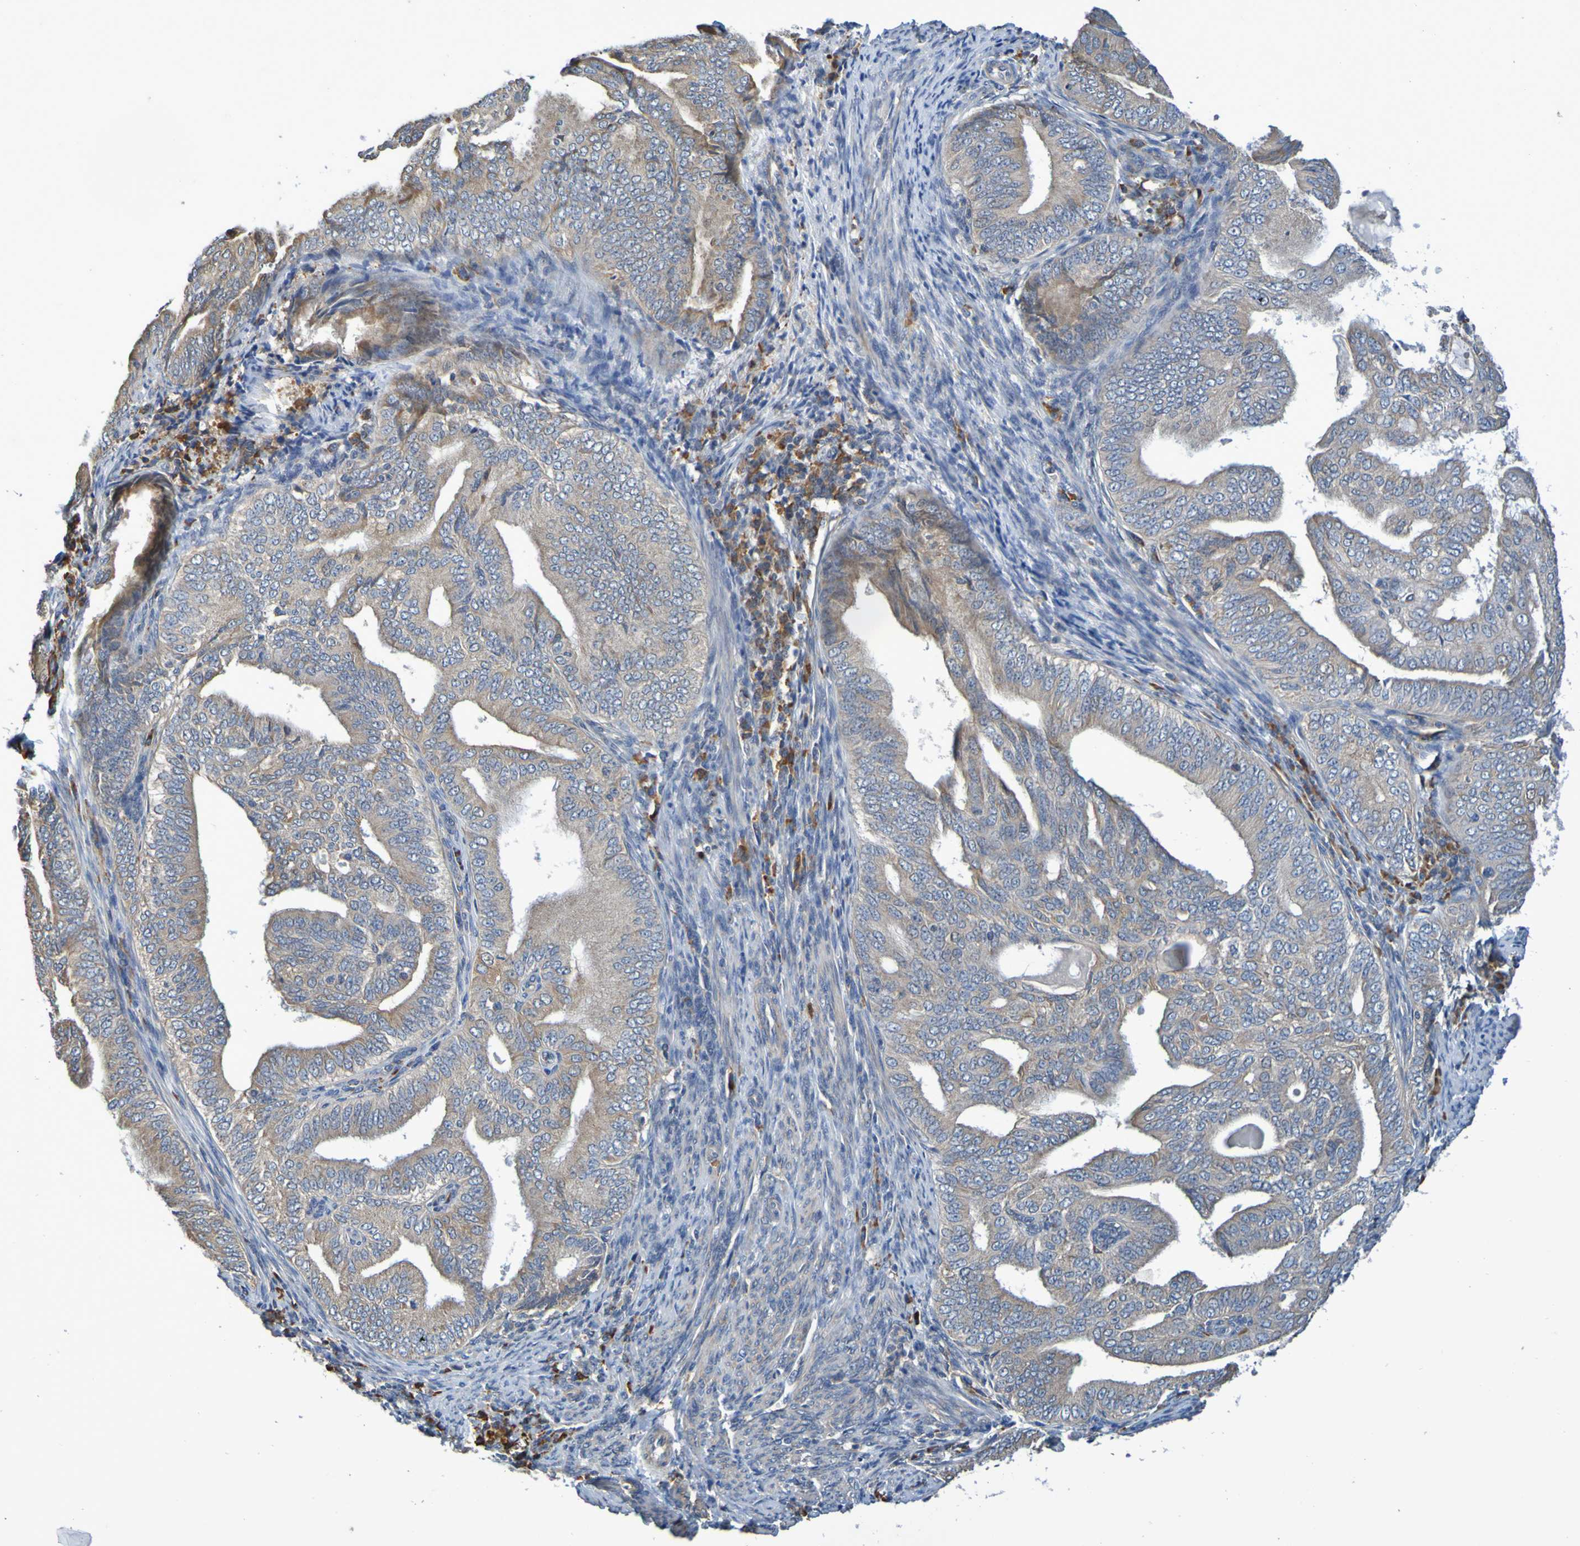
{"staining": {"intensity": "weak", "quantity": ">75%", "location": "cytoplasmic/membranous"}, "tissue": "endometrial cancer", "cell_type": "Tumor cells", "image_type": "cancer", "snomed": [{"axis": "morphology", "description": "Adenocarcinoma, NOS"}, {"axis": "topography", "description": "Endometrium"}], "caption": "An IHC micrograph of neoplastic tissue is shown. Protein staining in brown shows weak cytoplasmic/membranous positivity in endometrial adenocarcinoma within tumor cells.", "gene": "CLDN18", "patient": {"sex": "female", "age": 58}}